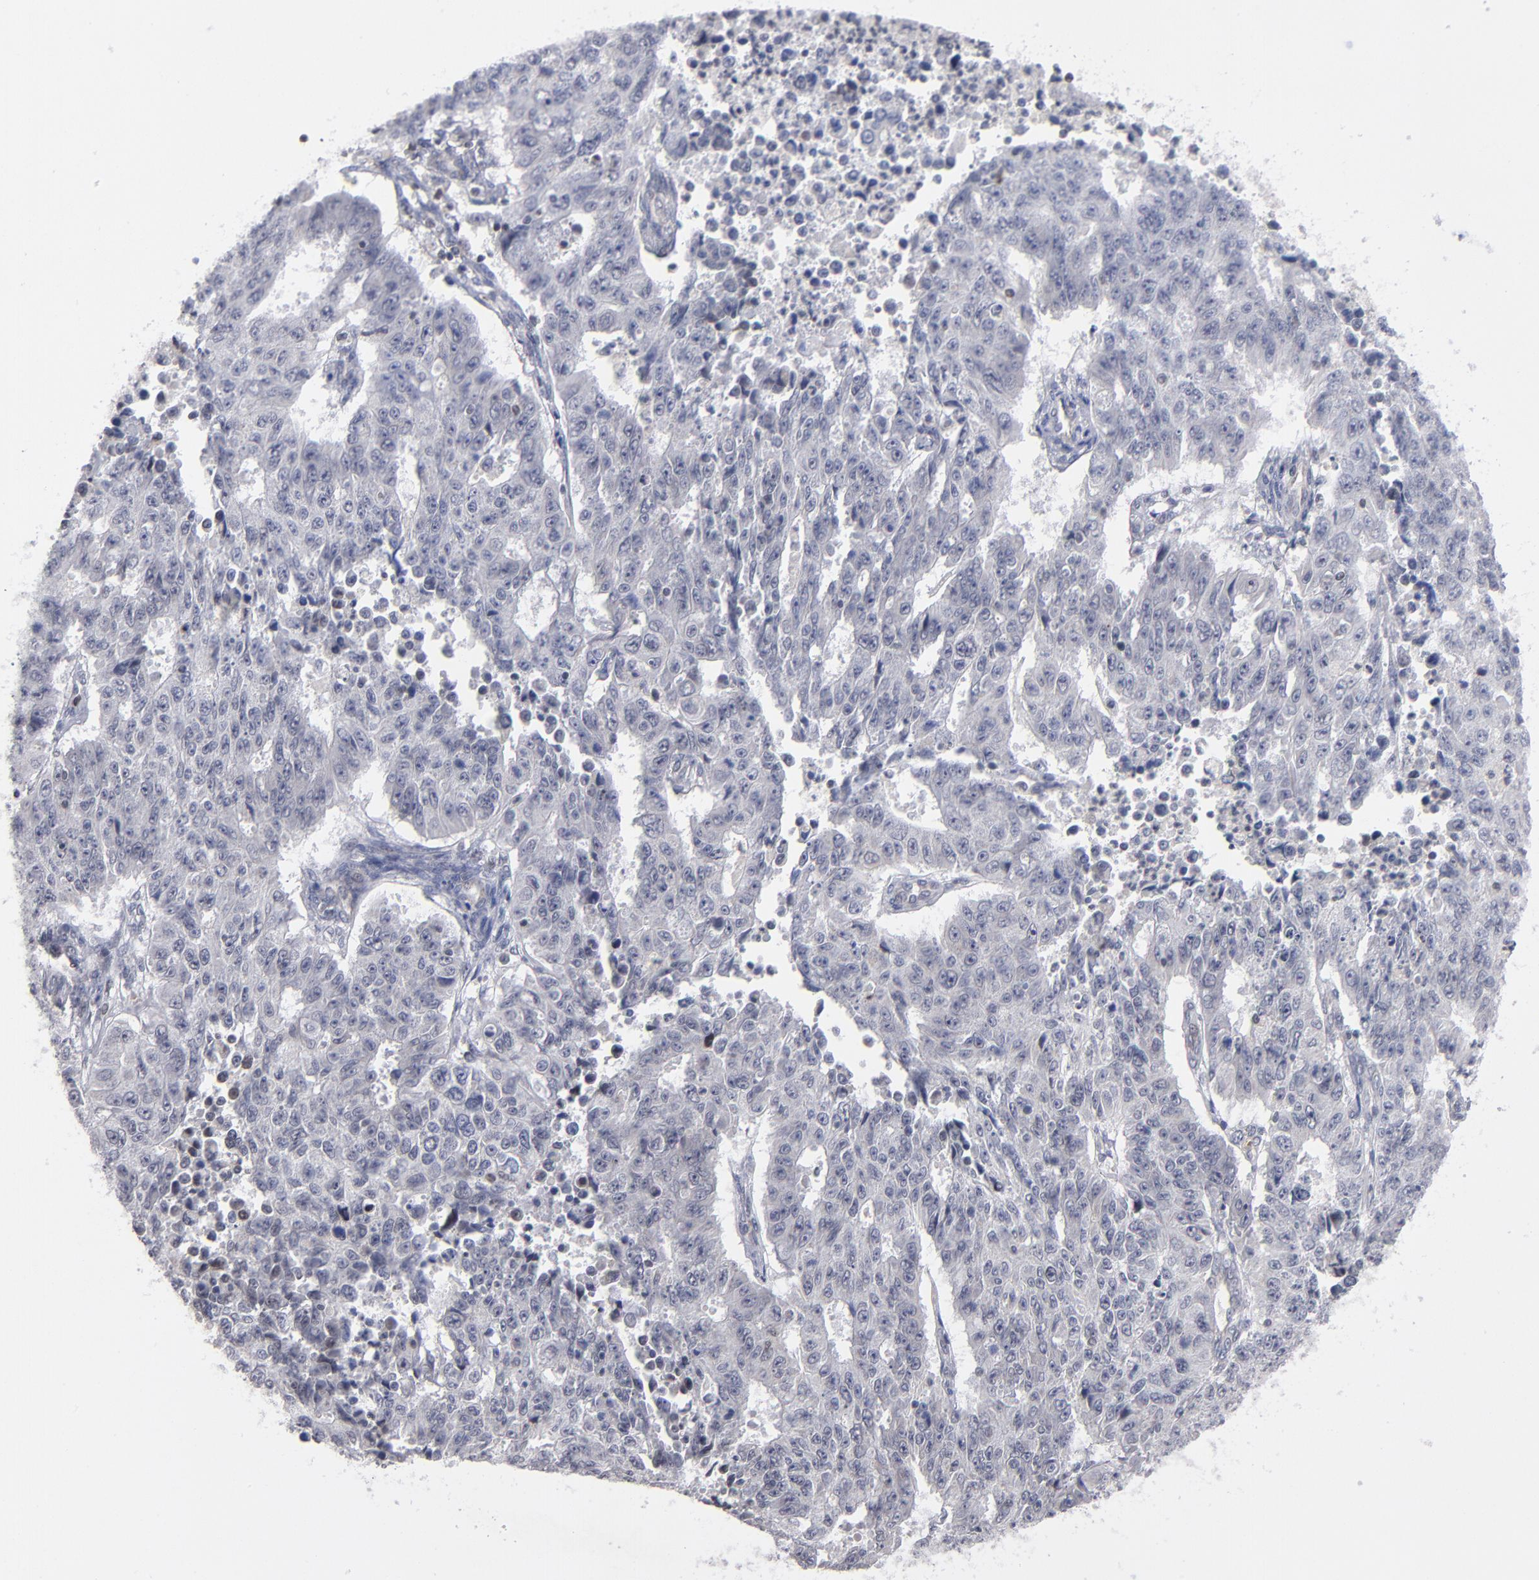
{"staining": {"intensity": "negative", "quantity": "none", "location": "none"}, "tissue": "endometrial cancer", "cell_type": "Tumor cells", "image_type": "cancer", "snomed": [{"axis": "morphology", "description": "Adenocarcinoma, NOS"}, {"axis": "topography", "description": "Endometrium"}], "caption": "High magnification brightfield microscopy of endometrial cancer stained with DAB (3,3'-diaminobenzidine) (brown) and counterstained with hematoxylin (blue): tumor cells show no significant expression. (DAB immunohistochemistry (IHC) with hematoxylin counter stain).", "gene": "ODF2", "patient": {"sex": "female", "age": 42}}